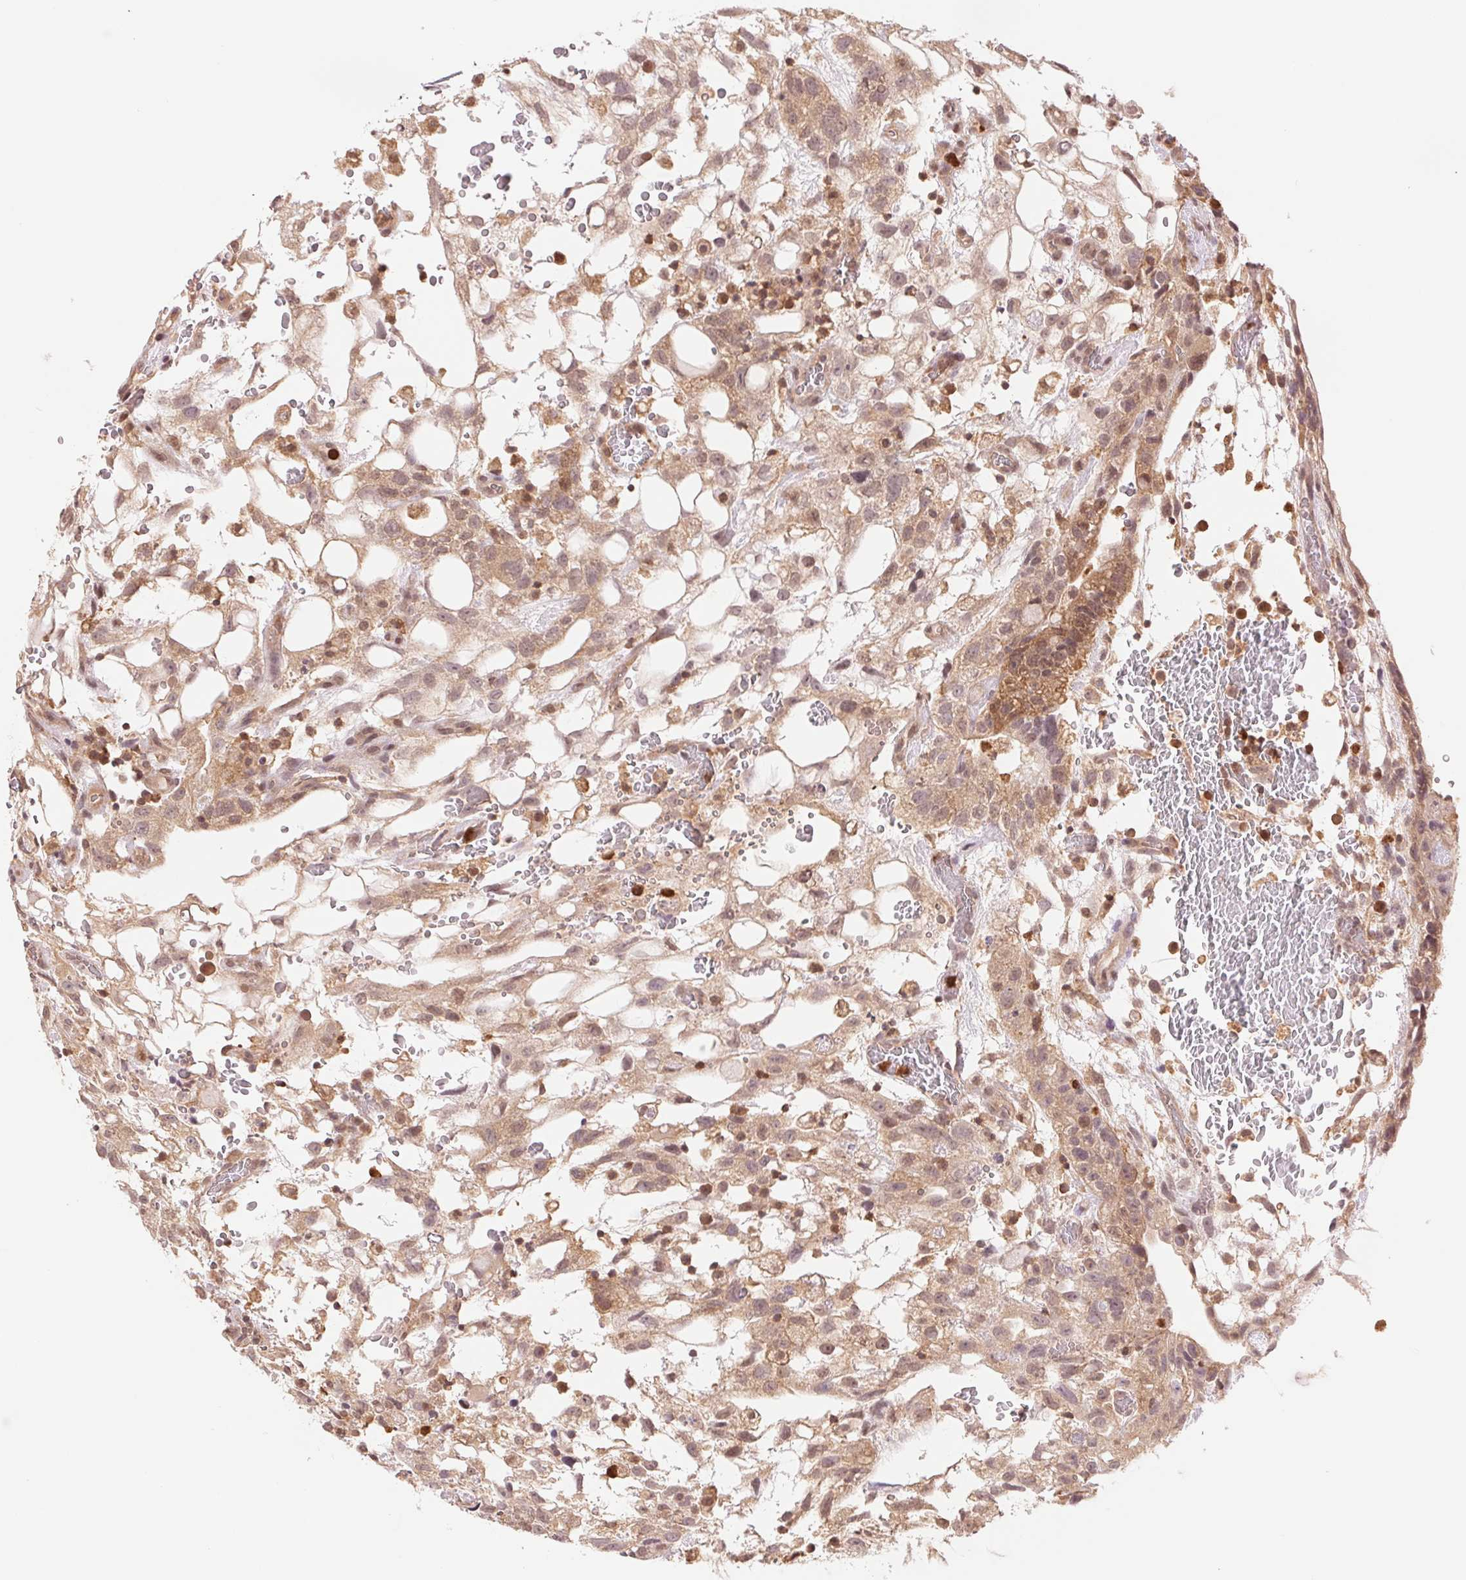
{"staining": {"intensity": "moderate", "quantity": ">75%", "location": "cytoplasmic/membranous,nuclear"}, "tissue": "testis cancer", "cell_type": "Tumor cells", "image_type": "cancer", "snomed": [{"axis": "morphology", "description": "Normal tissue, NOS"}, {"axis": "morphology", "description": "Carcinoma, Embryonal, NOS"}, {"axis": "topography", "description": "Testis"}], "caption": "Testis cancer stained with a protein marker displays moderate staining in tumor cells.", "gene": "CDC123", "patient": {"sex": "male", "age": 32}}